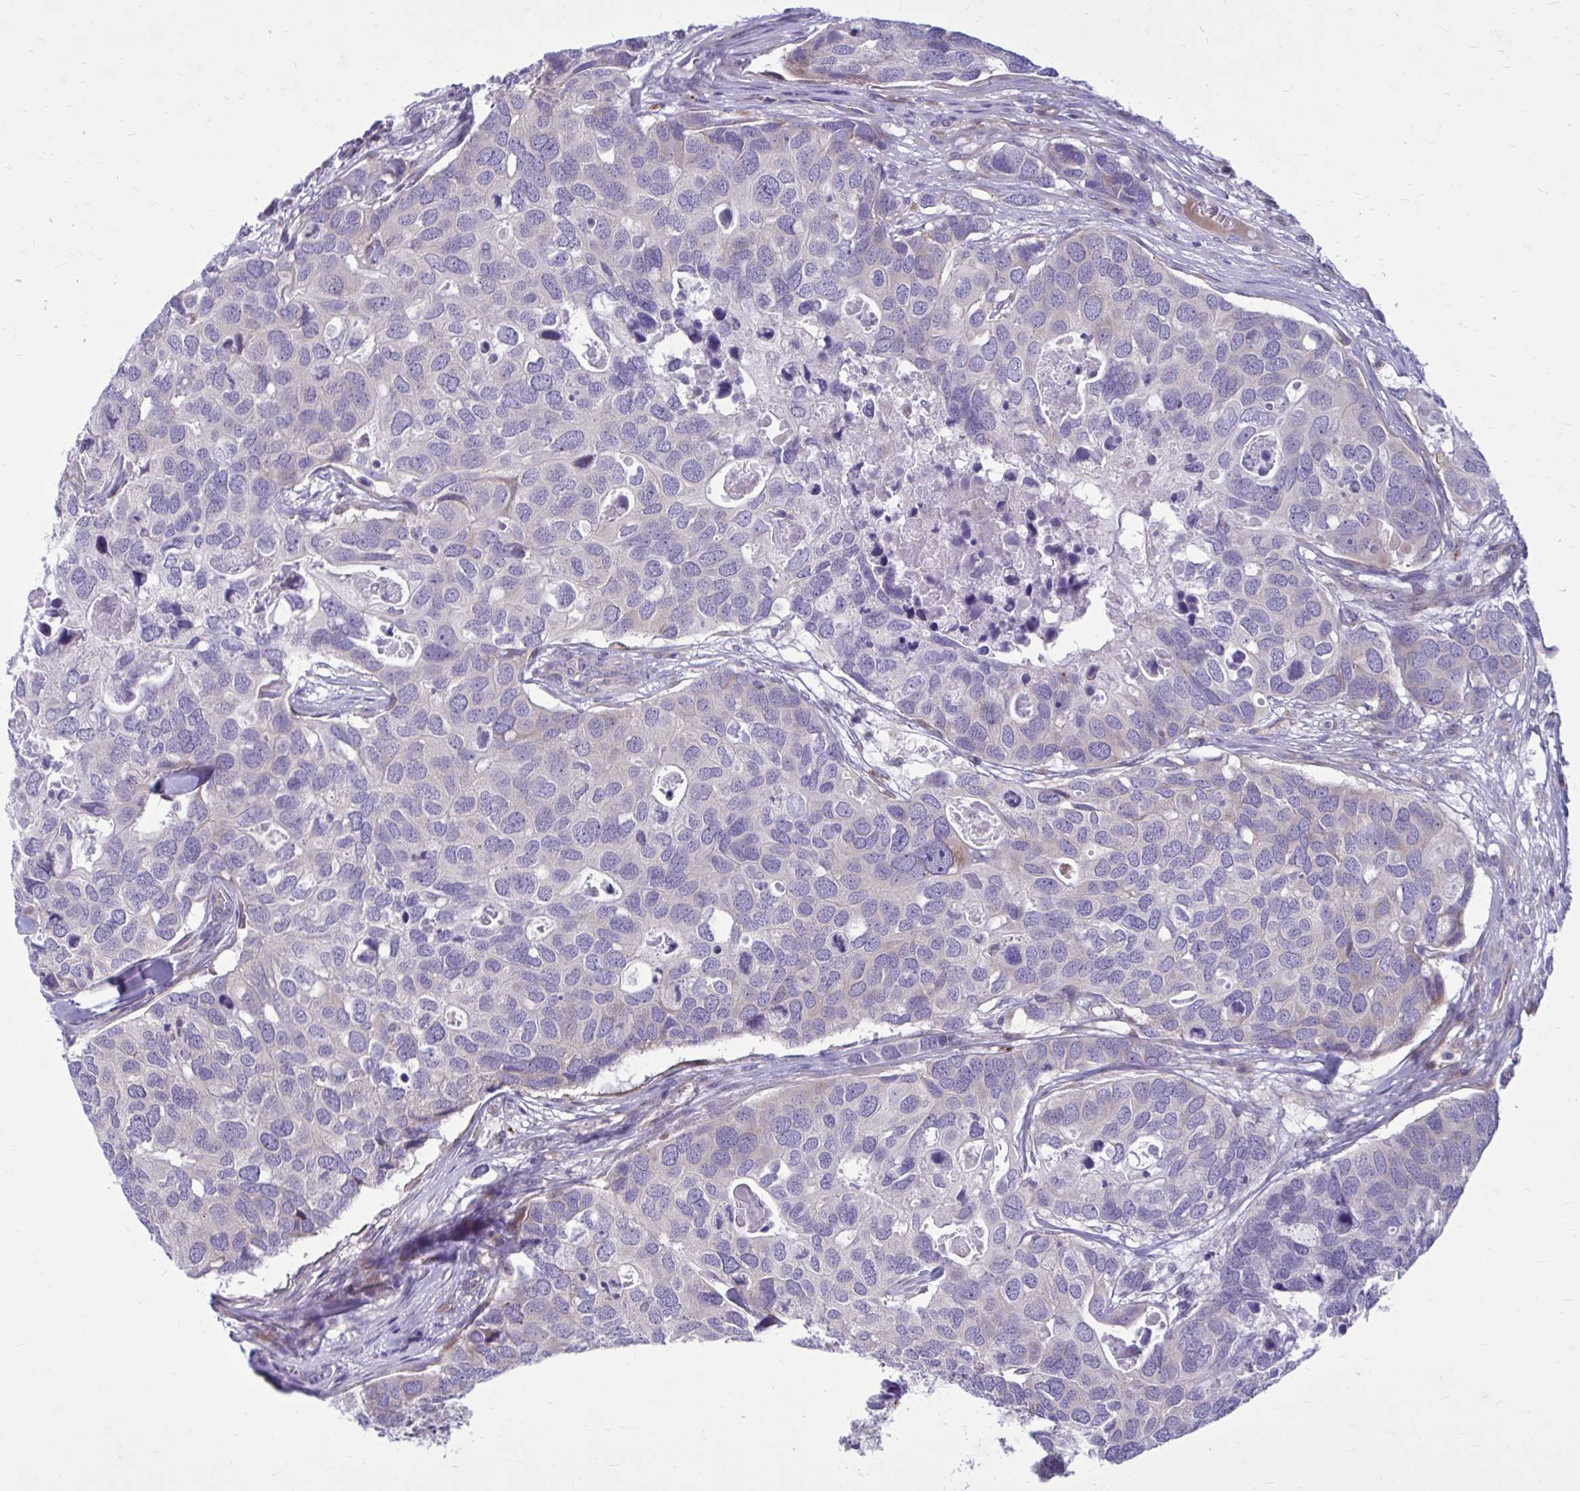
{"staining": {"intensity": "negative", "quantity": "none", "location": "none"}, "tissue": "breast cancer", "cell_type": "Tumor cells", "image_type": "cancer", "snomed": [{"axis": "morphology", "description": "Duct carcinoma"}, {"axis": "topography", "description": "Breast"}], "caption": "This is an immunohistochemistry (IHC) histopathology image of human breast cancer (intraductal carcinoma). There is no expression in tumor cells.", "gene": "GIGYF2", "patient": {"sex": "female", "age": 83}}